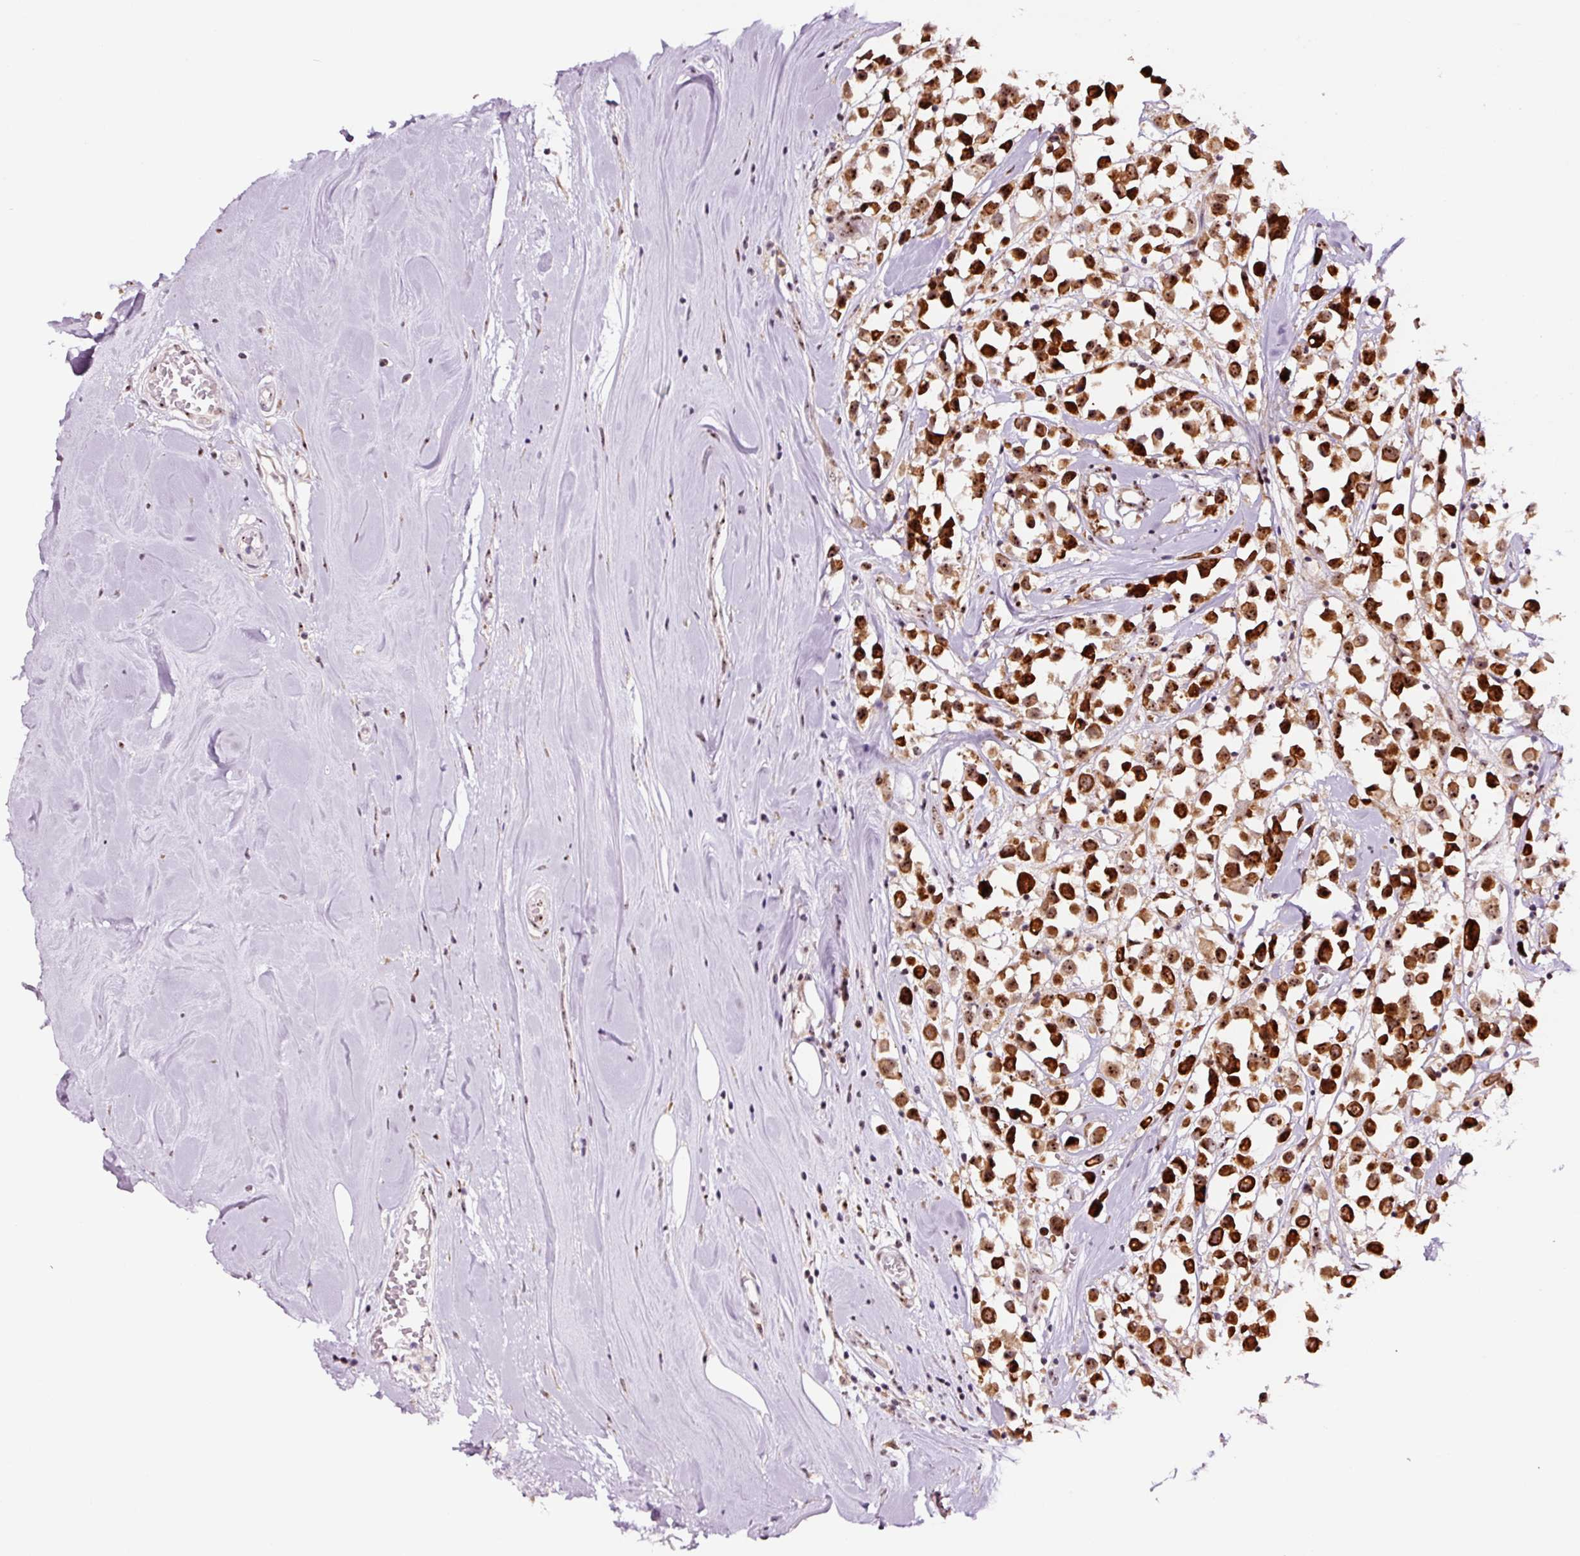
{"staining": {"intensity": "strong", "quantity": ">75%", "location": "cytoplasmic/membranous,nuclear"}, "tissue": "breast cancer", "cell_type": "Tumor cells", "image_type": "cancer", "snomed": [{"axis": "morphology", "description": "Duct carcinoma"}, {"axis": "topography", "description": "Breast"}], "caption": "Immunohistochemical staining of human breast cancer (infiltrating ductal carcinoma) demonstrates strong cytoplasmic/membranous and nuclear protein positivity in about >75% of tumor cells.", "gene": "GNL3", "patient": {"sex": "female", "age": 61}}